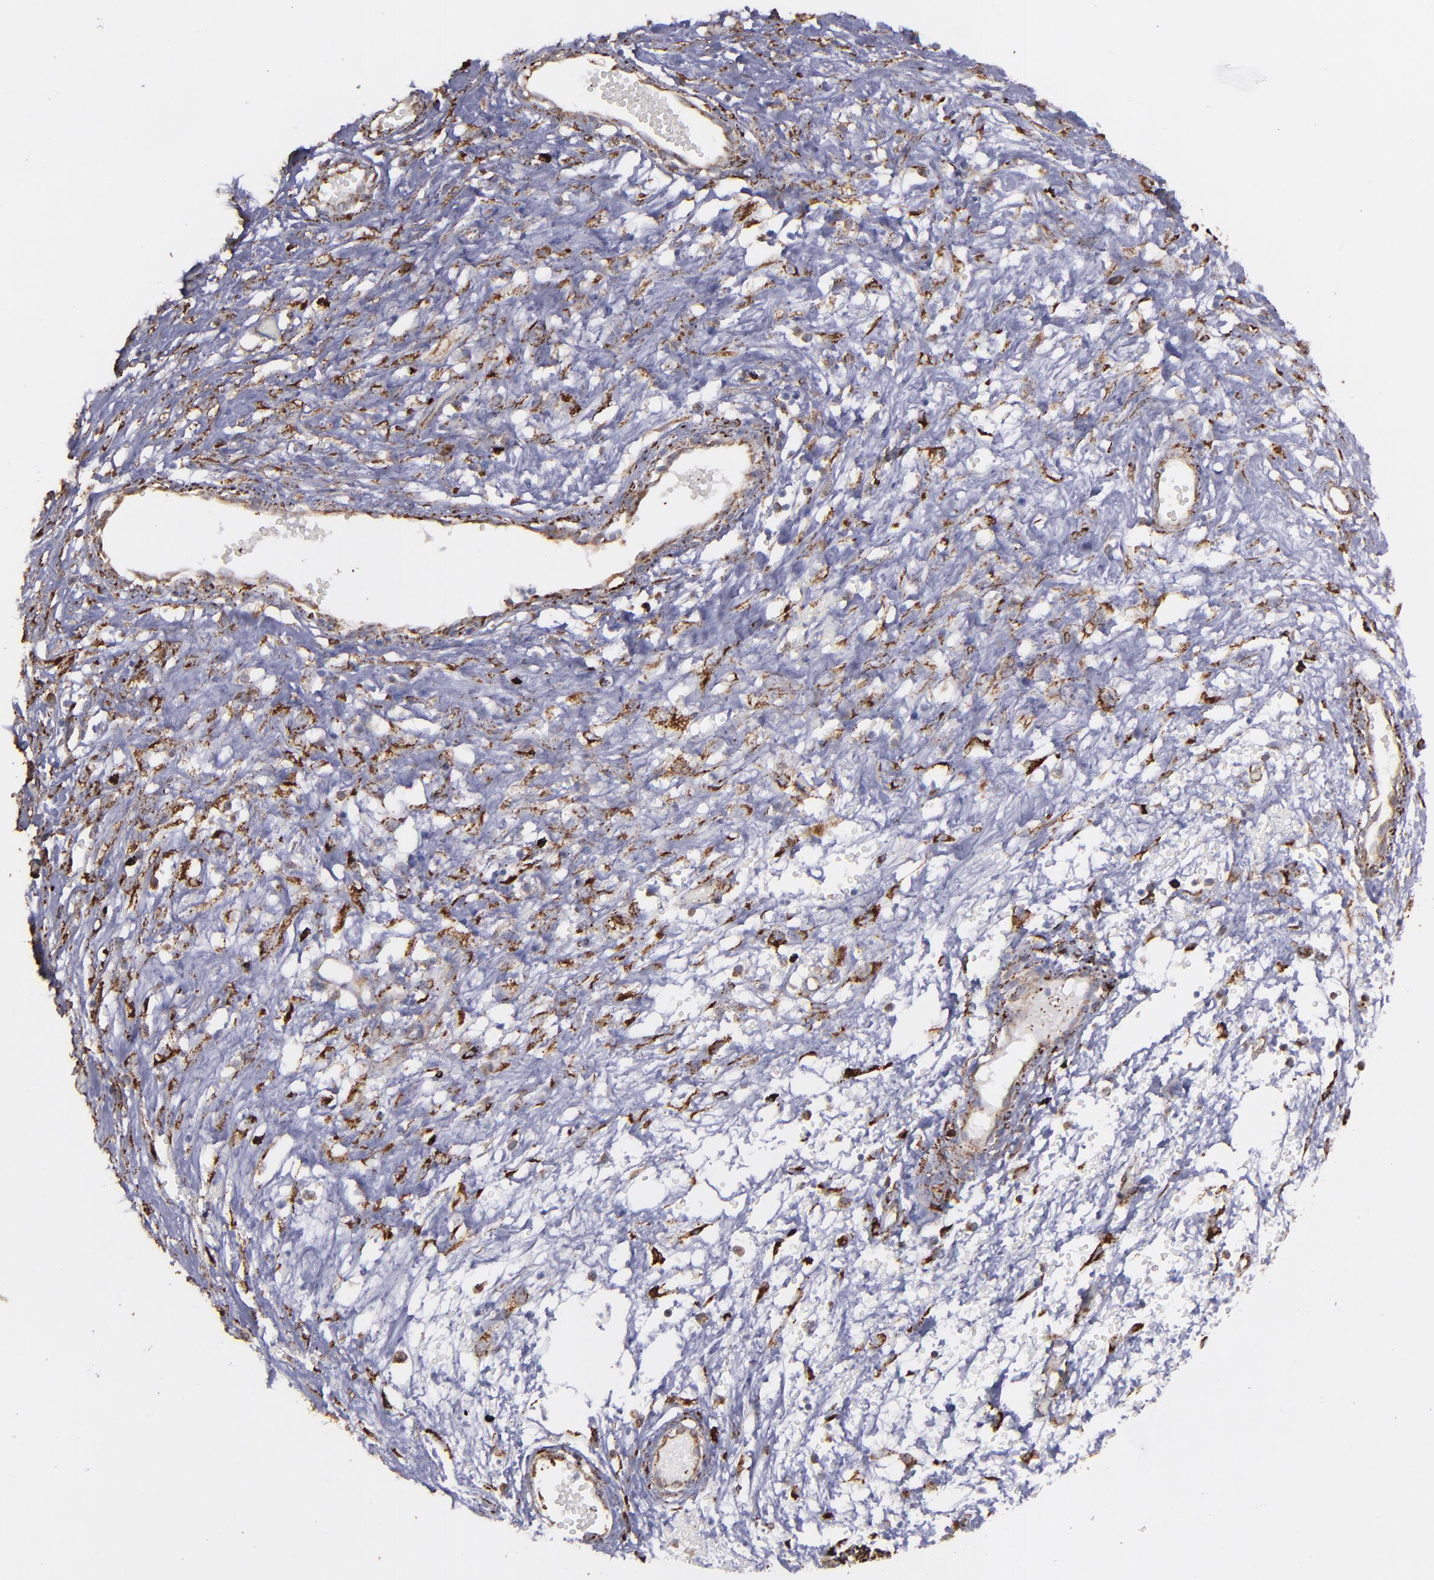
{"staining": {"intensity": "weak", "quantity": ">75%", "location": "cytoplasmic/membranous"}, "tissue": "ovarian cancer", "cell_type": "Tumor cells", "image_type": "cancer", "snomed": [{"axis": "morphology", "description": "Carcinoma, endometroid"}, {"axis": "topography", "description": "Ovary"}], "caption": "Immunohistochemistry (IHC) of human ovarian endometroid carcinoma exhibits low levels of weak cytoplasmic/membranous staining in approximately >75% of tumor cells. The protein is stained brown, and the nuclei are stained in blue (DAB (3,3'-diaminobenzidine) IHC with brightfield microscopy, high magnification).", "gene": "MAOB", "patient": {"sex": "female", "age": 42}}